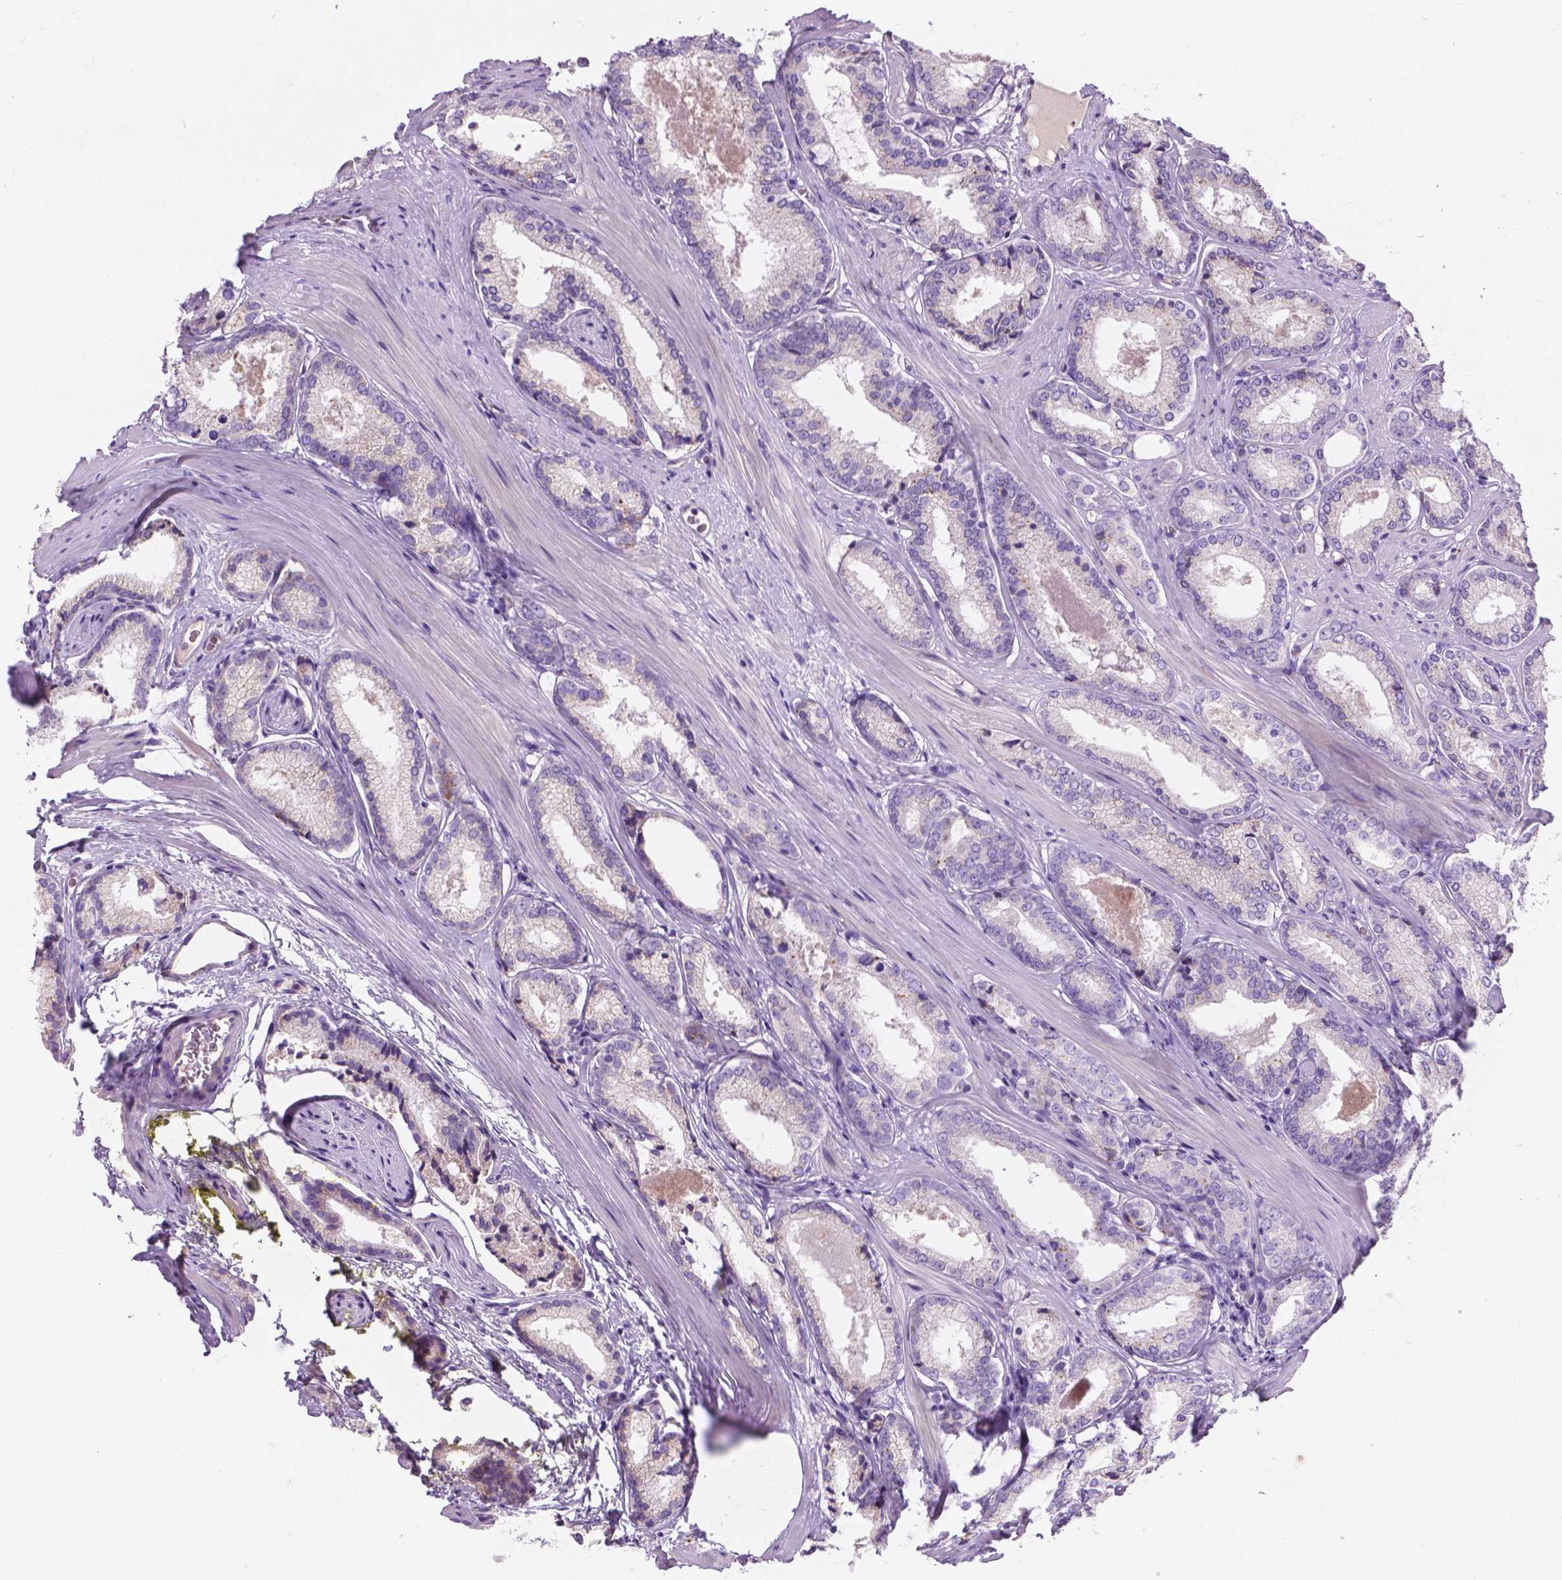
{"staining": {"intensity": "negative", "quantity": "none", "location": "none"}, "tissue": "prostate cancer", "cell_type": "Tumor cells", "image_type": "cancer", "snomed": [{"axis": "morphology", "description": "Adenocarcinoma, Low grade"}, {"axis": "topography", "description": "Prostate"}], "caption": "Immunohistochemistry (IHC) micrograph of human adenocarcinoma (low-grade) (prostate) stained for a protein (brown), which reveals no positivity in tumor cells. The staining was performed using DAB (3,3'-diaminobenzidine) to visualize the protein expression in brown, while the nuclei were stained in blue with hematoxylin (Magnification: 20x).", "gene": "NOXO1", "patient": {"sex": "male", "age": 56}}